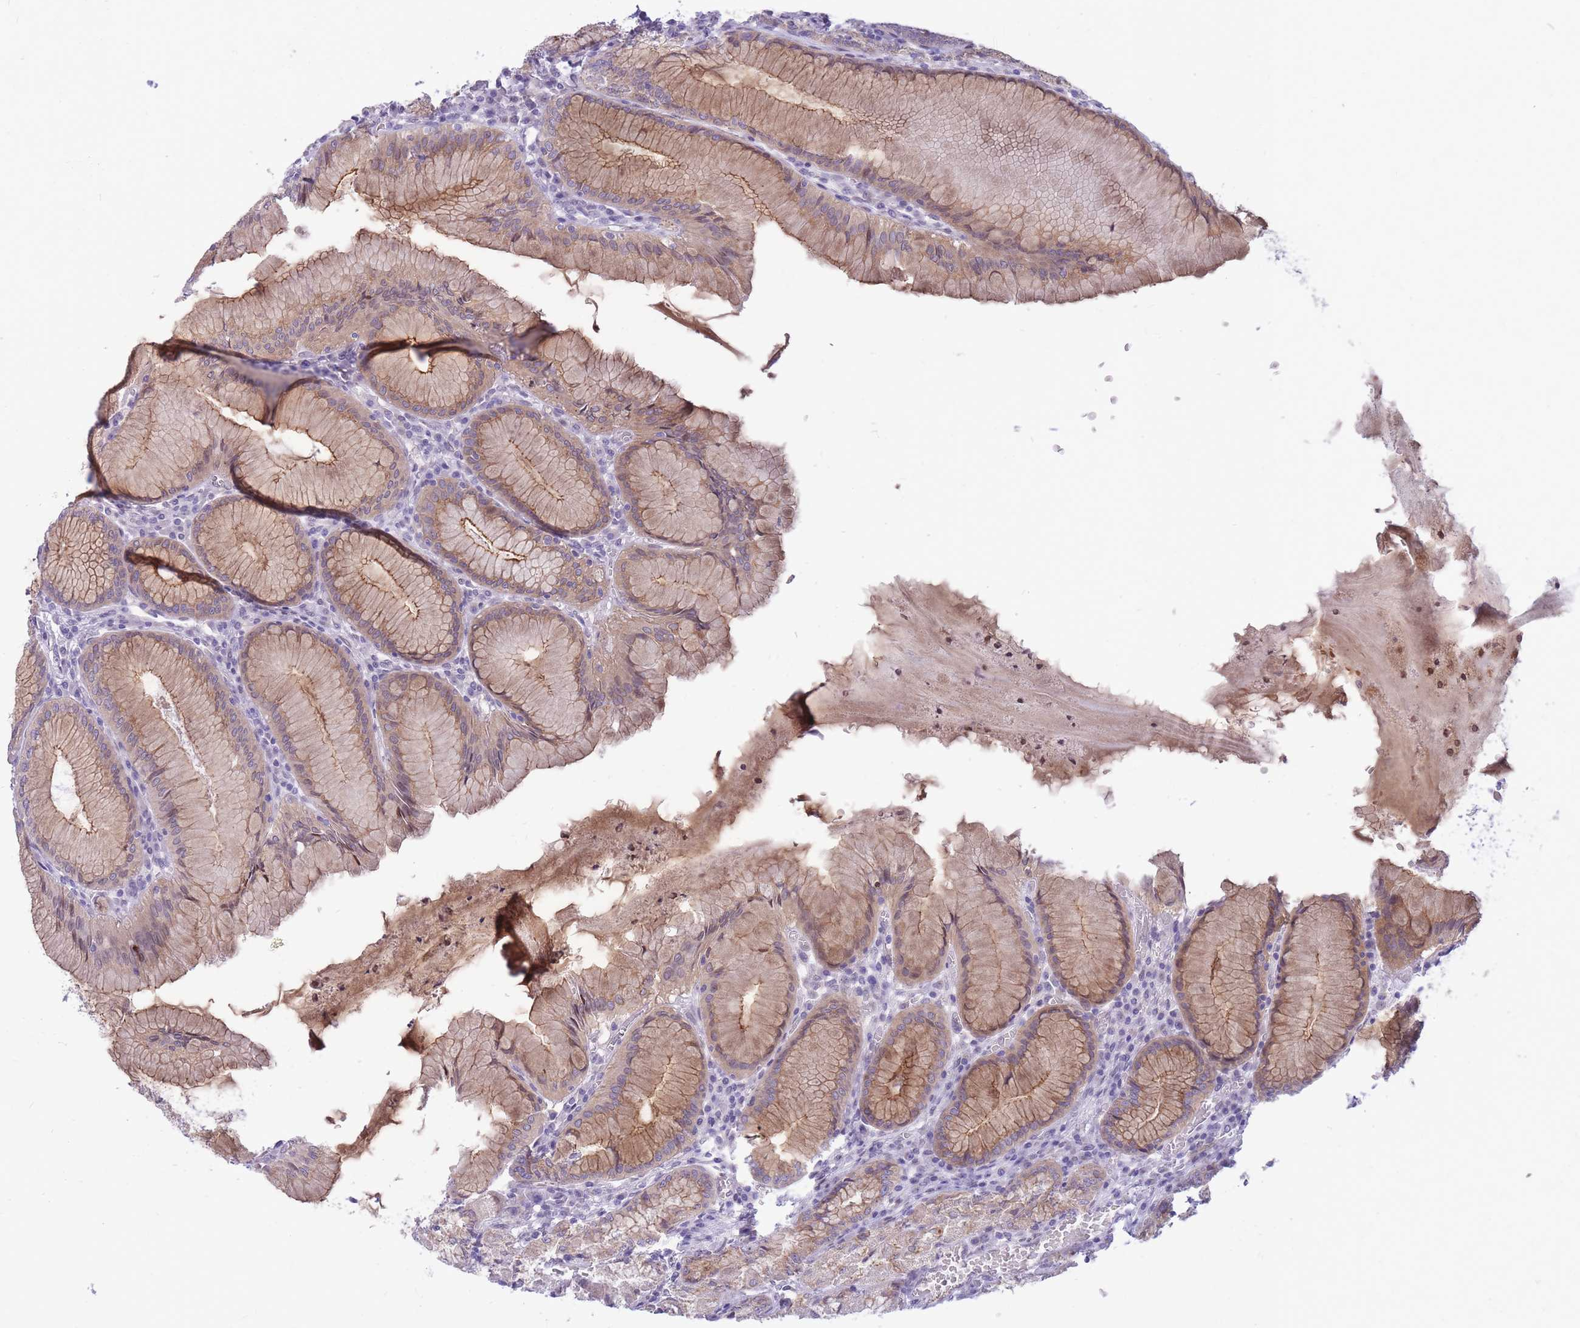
{"staining": {"intensity": "strong", "quantity": "25%-75%", "location": "cytoplasmic/membranous"}, "tissue": "stomach", "cell_type": "Glandular cells", "image_type": "normal", "snomed": [{"axis": "morphology", "description": "Normal tissue, NOS"}, {"axis": "topography", "description": "Stomach"}], "caption": "This is a micrograph of IHC staining of normal stomach, which shows strong positivity in the cytoplasmic/membranous of glandular cells.", "gene": "HOOK2", "patient": {"sex": "male", "age": 55}}